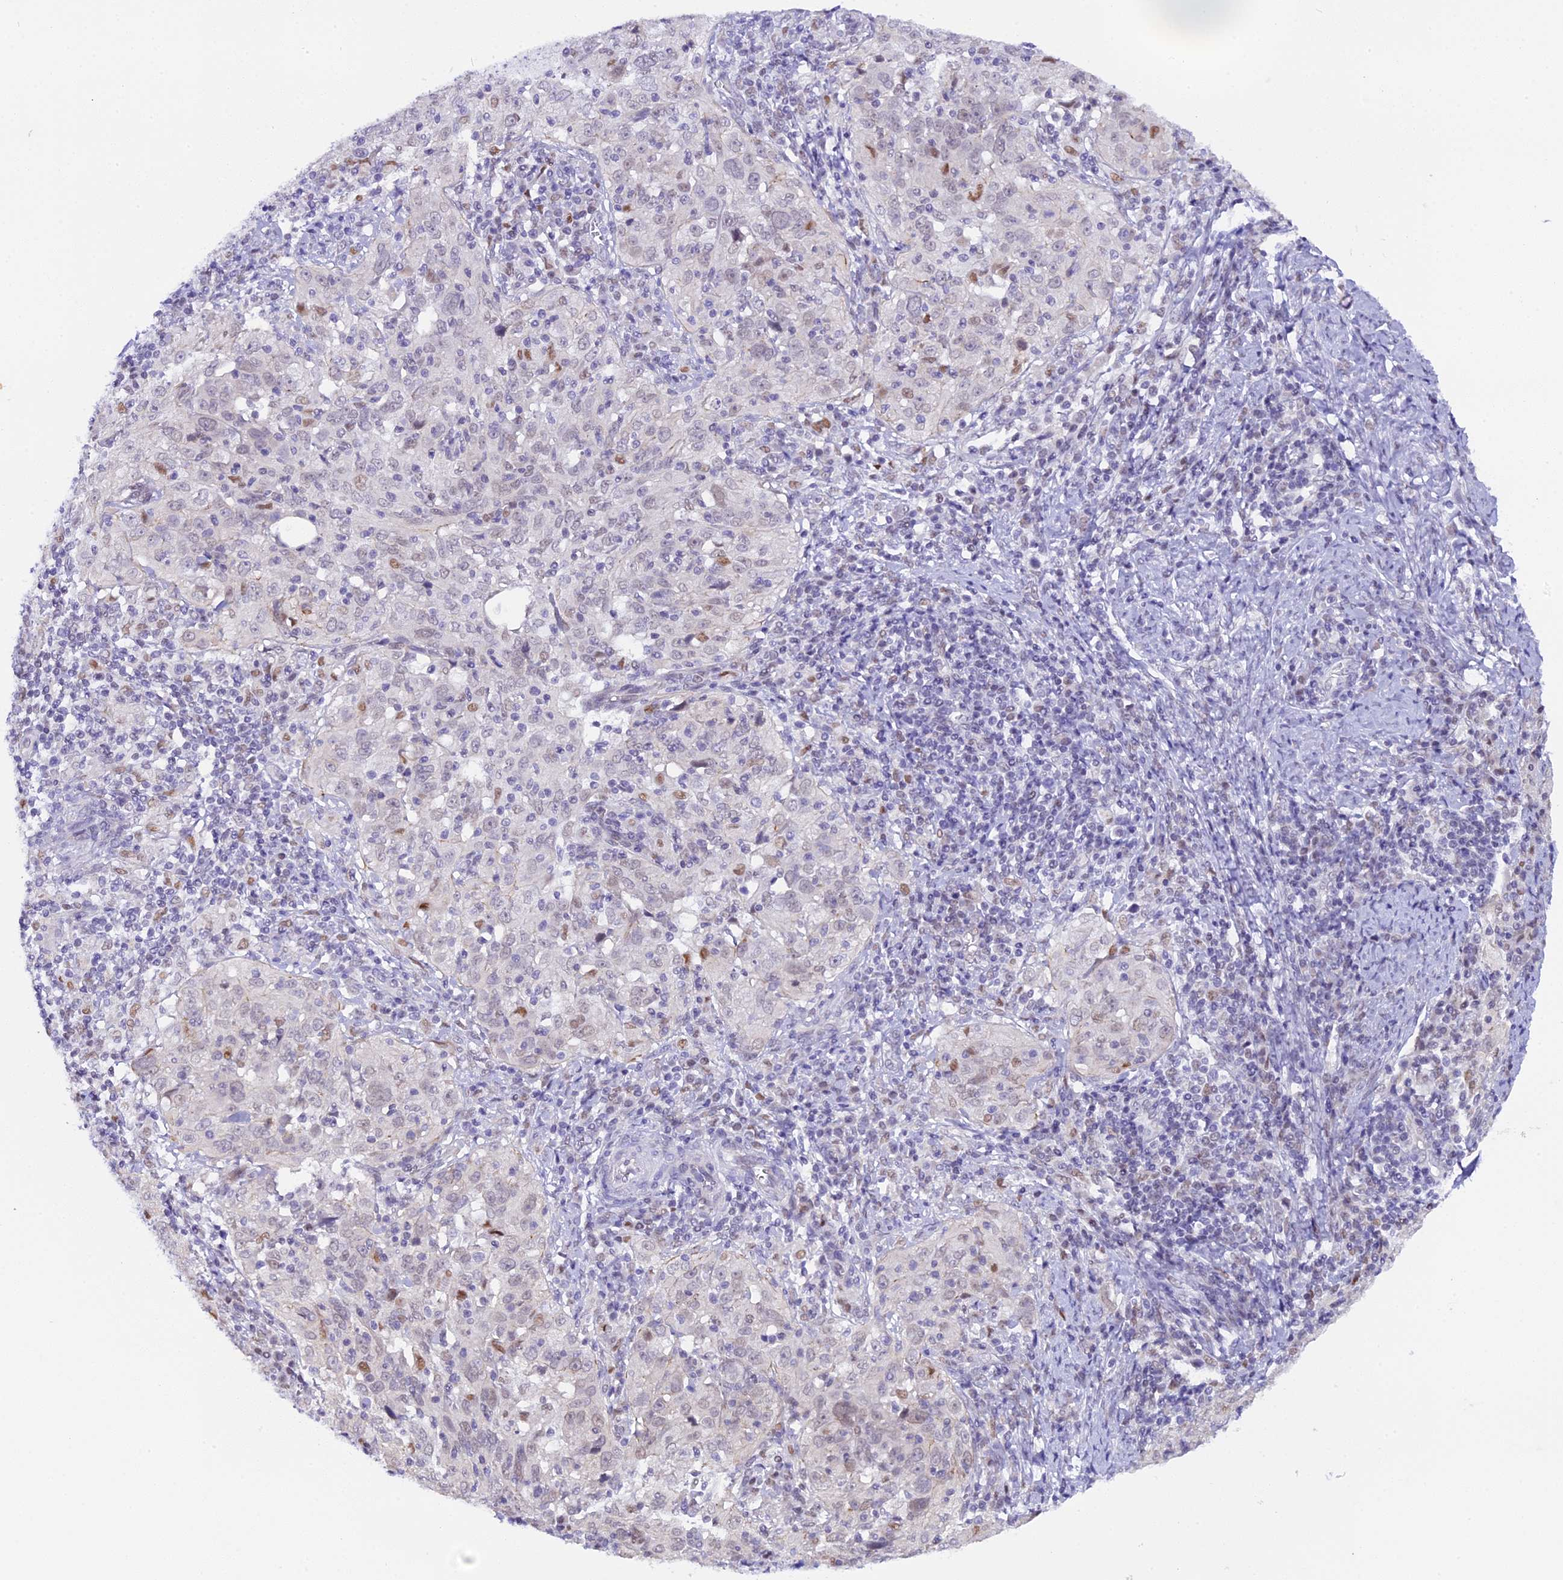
{"staining": {"intensity": "negative", "quantity": "none", "location": "none"}, "tissue": "cervical cancer", "cell_type": "Tumor cells", "image_type": "cancer", "snomed": [{"axis": "morphology", "description": "Normal tissue, NOS"}, {"axis": "morphology", "description": "Squamous cell carcinoma, NOS"}, {"axis": "topography", "description": "Cervix"}], "caption": "Tumor cells show no significant protein expression in cervical squamous cell carcinoma.", "gene": "OSGEP", "patient": {"sex": "female", "age": 31}}